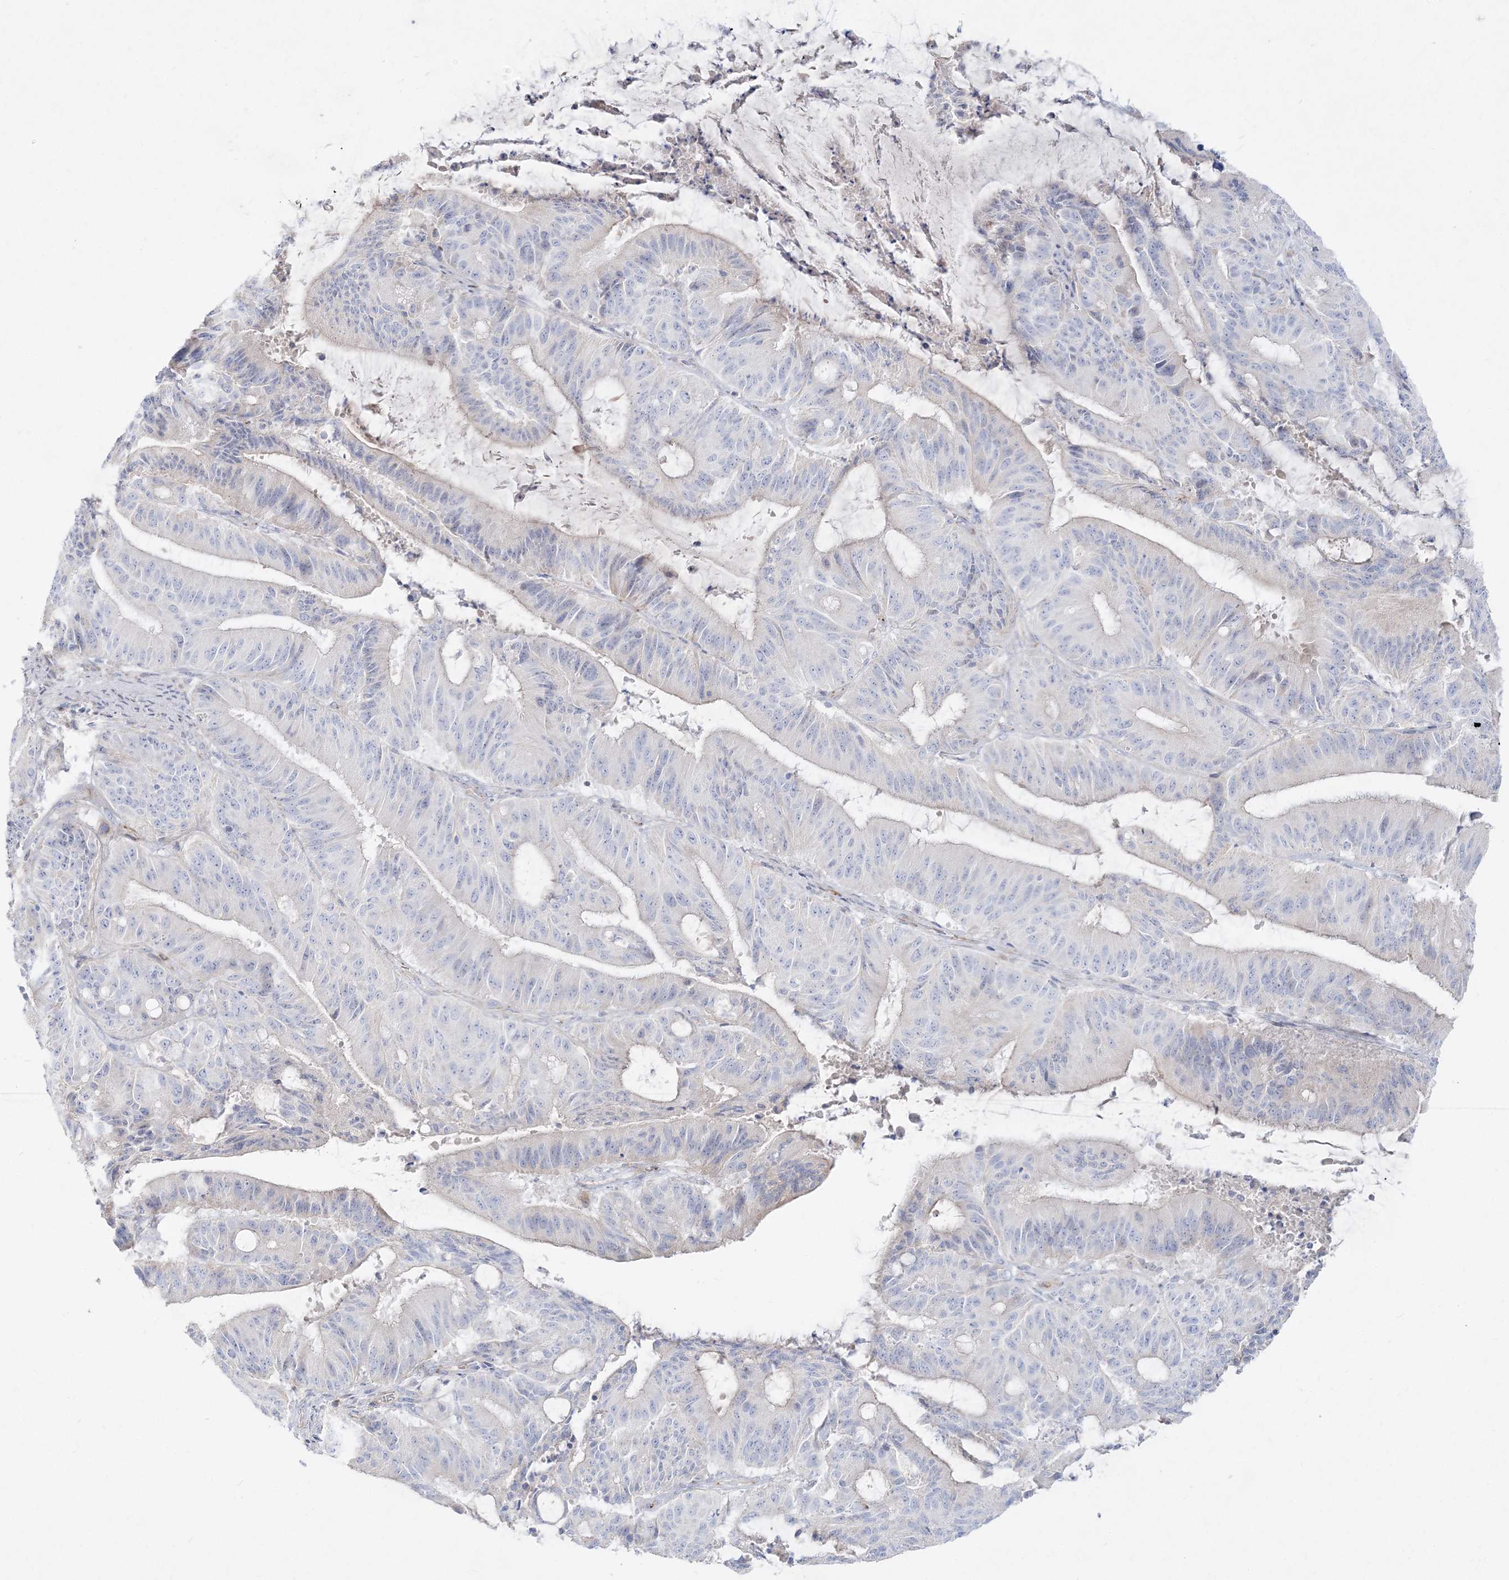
{"staining": {"intensity": "negative", "quantity": "none", "location": "none"}, "tissue": "liver cancer", "cell_type": "Tumor cells", "image_type": "cancer", "snomed": [{"axis": "morphology", "description": "Normal tissue, NOS"}, {"axis": "morphology", "description": "Cholangiocarcinoma"}, {"axis": "topography", "description": "Liver"}, {"axis": "topography", "description": "Peripheral nerve tissue"}], "caption": "DAB (3,3'-diaminobenzidine) immunohistochemical staining of cholangiocarcinoma (liver) demonstrates no significant staining in tumor cells.", "gene": "GPAT2", "patient": {"sex": "female", "age": 73}}